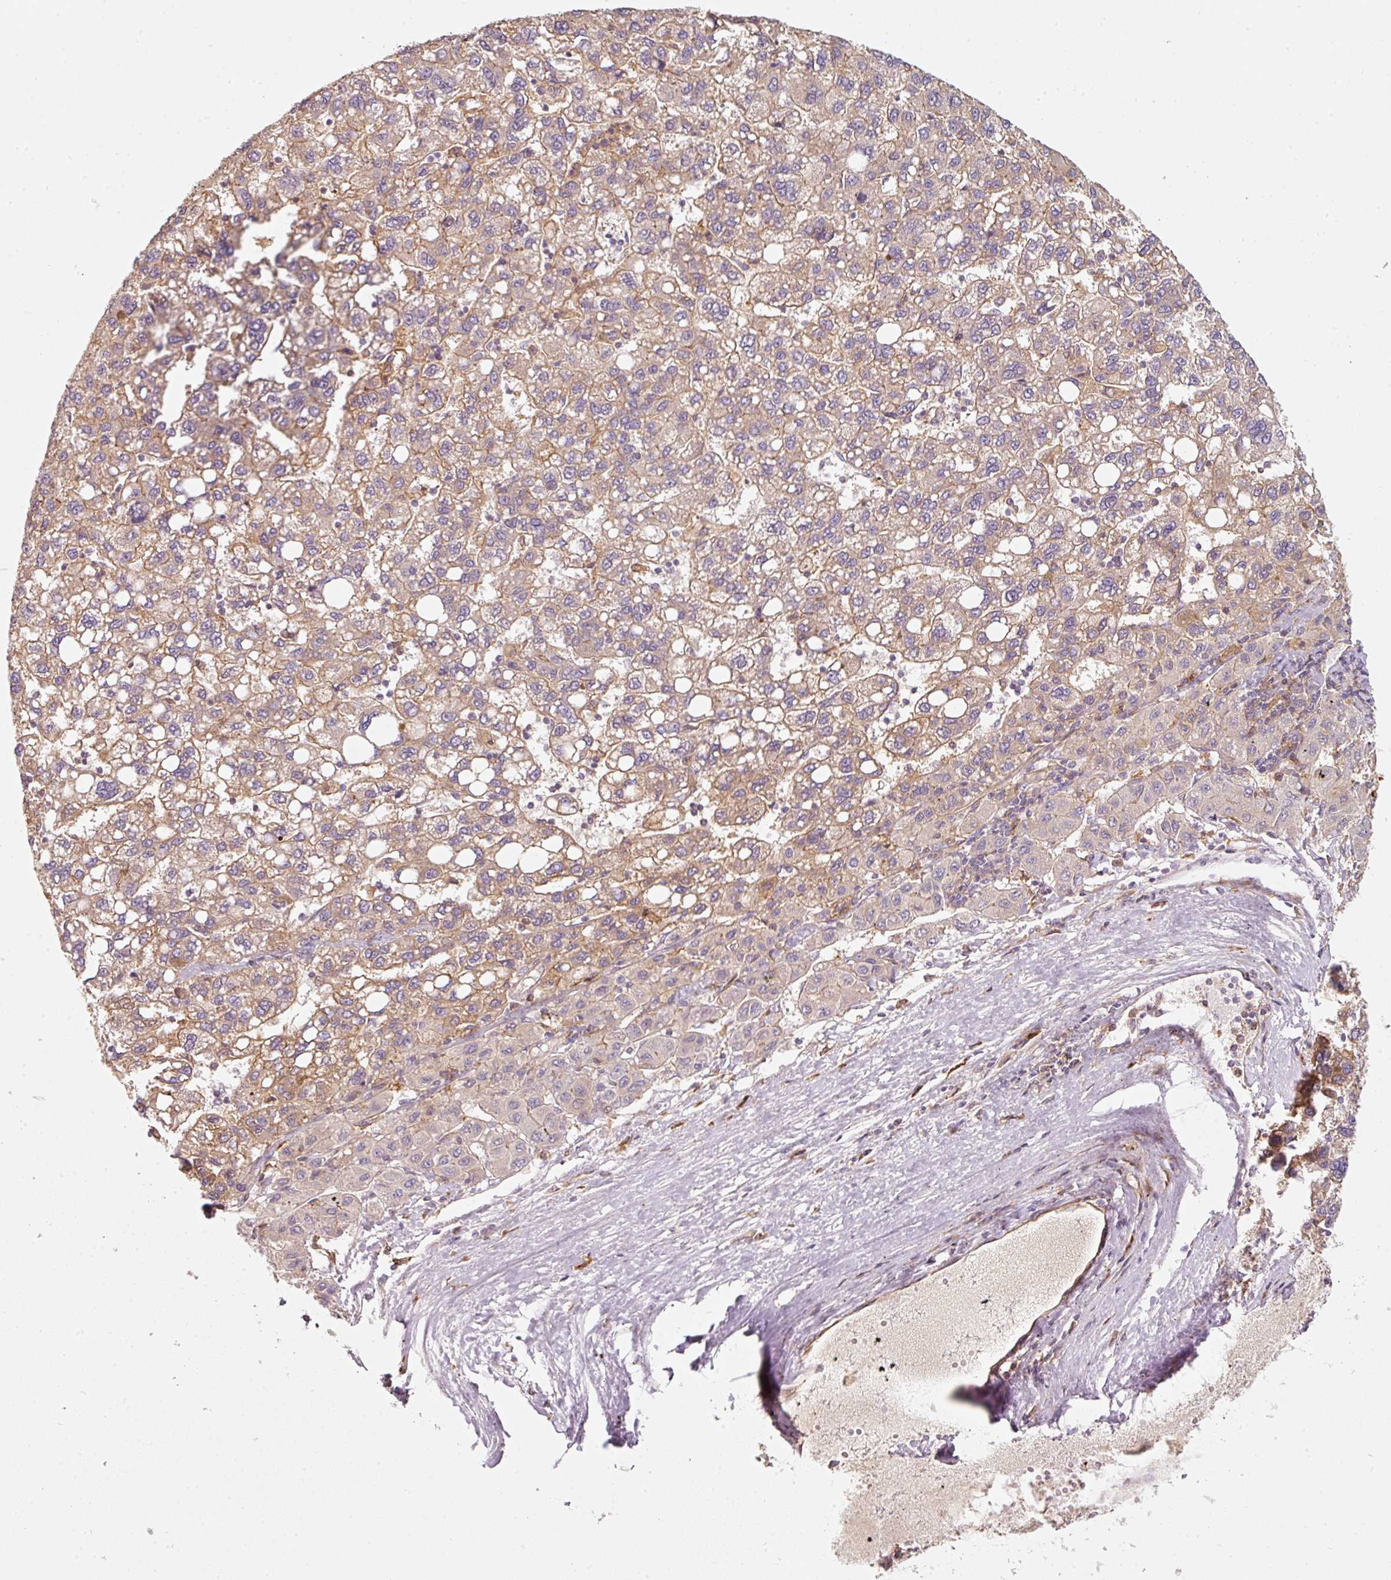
{"staining": {"intensity": "weak", "quantity": "25%-75%", "location": "cytoplasmic/membranous"}, "tissue": "liver cancer", "cell_type": "Tumor cells", "image_type": "cancer", "snomed": [{"axis": "morphology", "description": "Carcinoma, Hepatocellular, NOS"}, {"axis": "topography", "description": "Liver"}], "caption": "Immunohistochemistry staining of hepatocellular carcinoma (liver), which reveals low levels of weak cytoplasmic/membranous positivity in approximately 25%-75% of tumor cells indicating weak cytoplasmic/membranous protein expression. The staining was performed using DAB (brown) for protein detection and nuclei were counterstained in hematoxylin (blue).", "gene": "IQGAP2", "patient": {"sex": "female", "age": 82}}